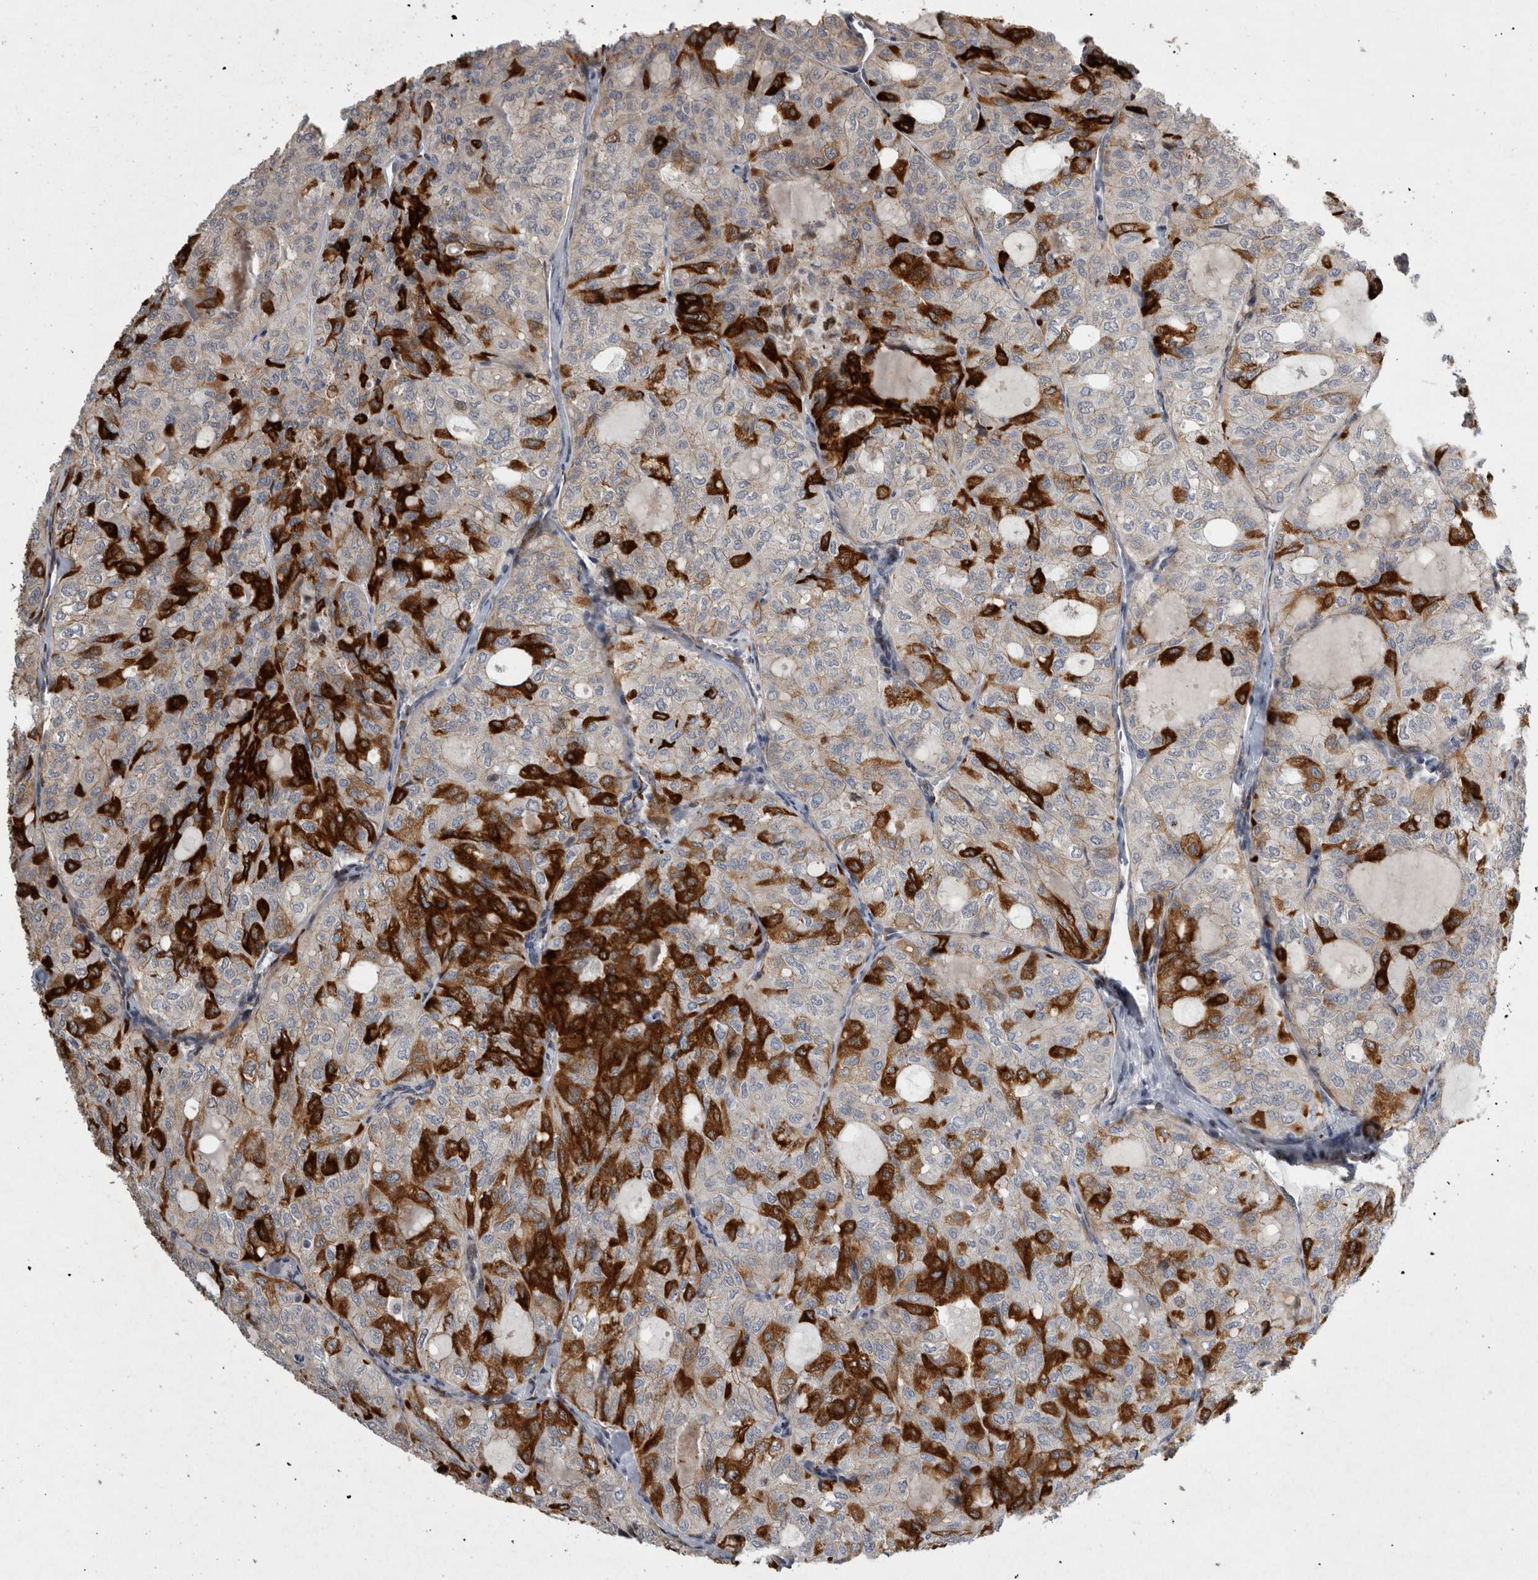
{"staining": {"intensity": "strong", "quantity": "25%-75%", "location": "cytoplasmic/membranous"}, "tissue": "thyroid cancer", "cell_type": "Tumor cells", "image_type": "cancer", "snomed": [{"axis": "morphology", "description": "Follicular adenoma carcinoma, NOS"}, {"axis": "topography", "description": "Thyroid gland"}], "caption": "The photomicrograph reveals a brown stain indicating the presence of a protein in the cytoplasmic/membranous of tumor cells in follicular adenoma carcinoma (thyroid). (DAB = brown stain, brightfield microscopy at high magnification).", "gene": "MPDZ", "patient": {"sex": "male", "age": 75}}